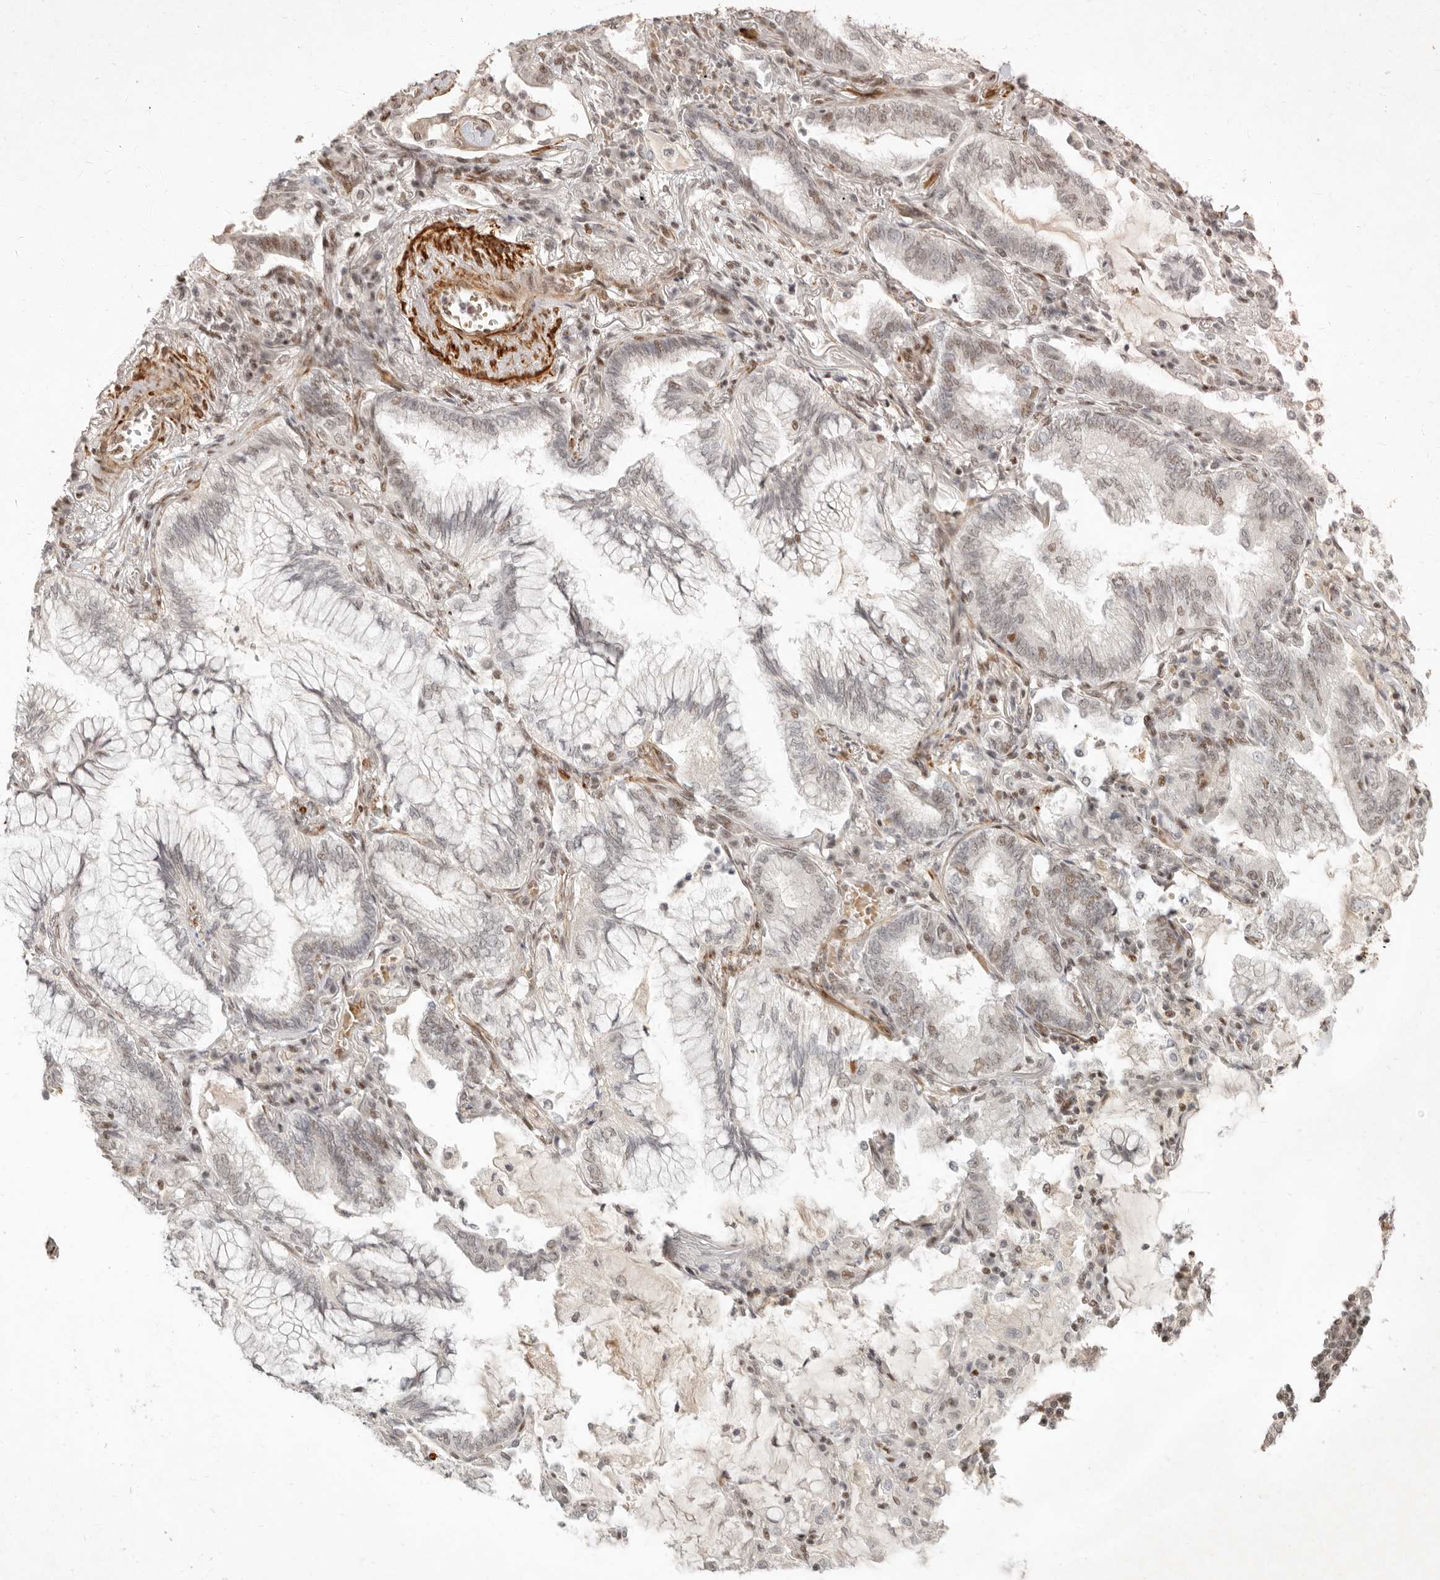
{"staining": {"intensity": "negative", "quantity": "none", "location": "none"}, "tissue": "lung cancer", "cell_type": "Tumor cells", "image_type": "cancer", "snomed": [{"axis": "morphology", "description": "Adenocarcinoma, NOS"}, {"axis": "topography", "description": "Lung"}], "caption": "DAB immunohistochemical staining of human lung adenocarcinoma reveals no significant positivity in tumor cells.", "gene": "GABPA", "patient": {"sex": "female", "age": 70}}